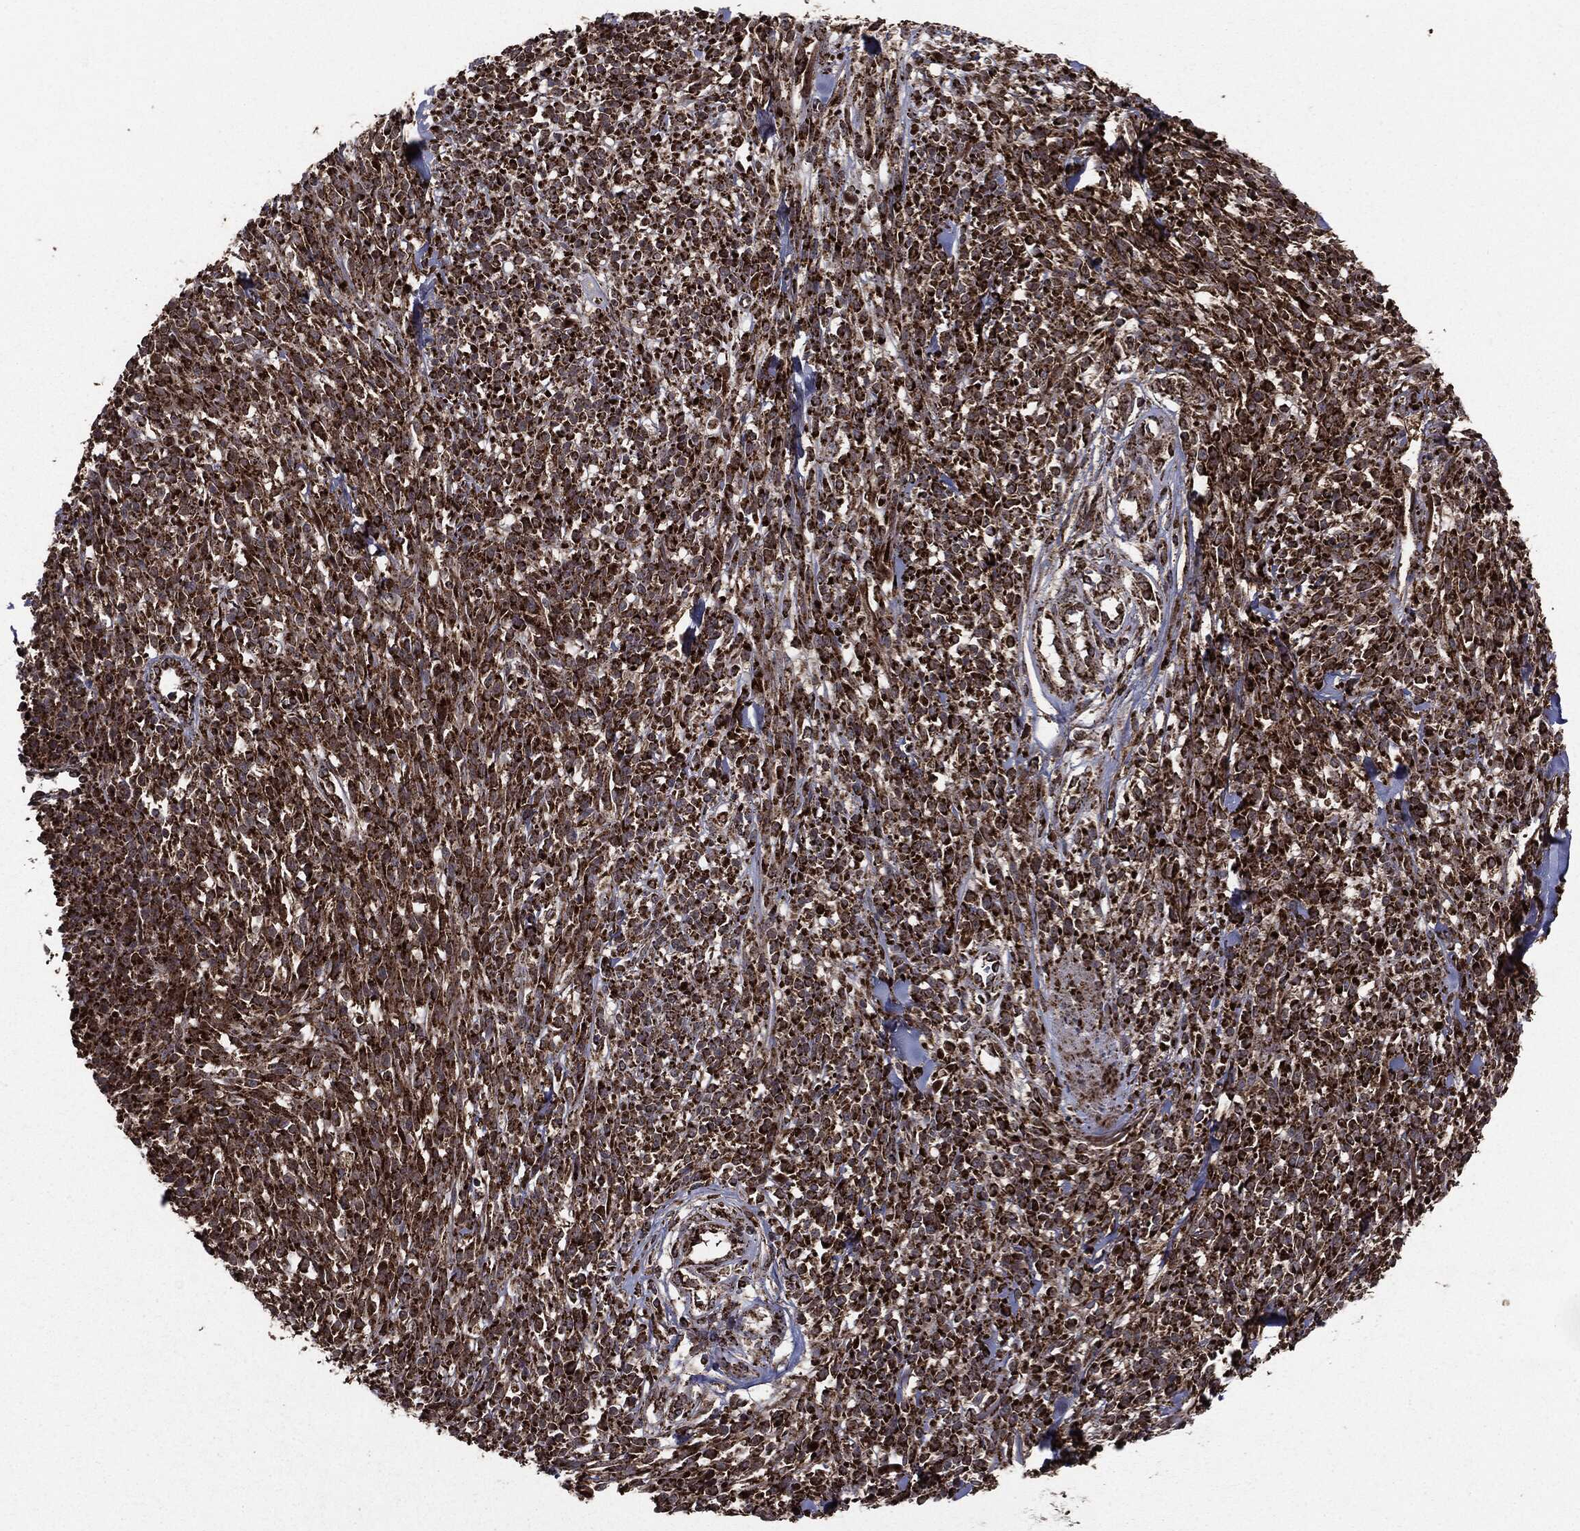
{"staining": {"intensity": "strong", "quantity": ">75%", "location": "cytoplasmic/membranous"}, "tissue": "melanoma", "cell_type": "Tumor cells", "image_type": "cancer", "snomed": [{"axis": "morphology", "description": "Malignant melanoma, NOS"}, {"axis": "topography", "description": "Skin"}, {"axis": "topography", "description": "Skin of trunk"}], "caption": "A brown stain labels strong cytoplasmic/membranous expression of a protein in human melanoma tumor cells. Nuclei are stained in blue.", "gene": "MAP2K1", "patient": {"sex": "male", "age": 74}}